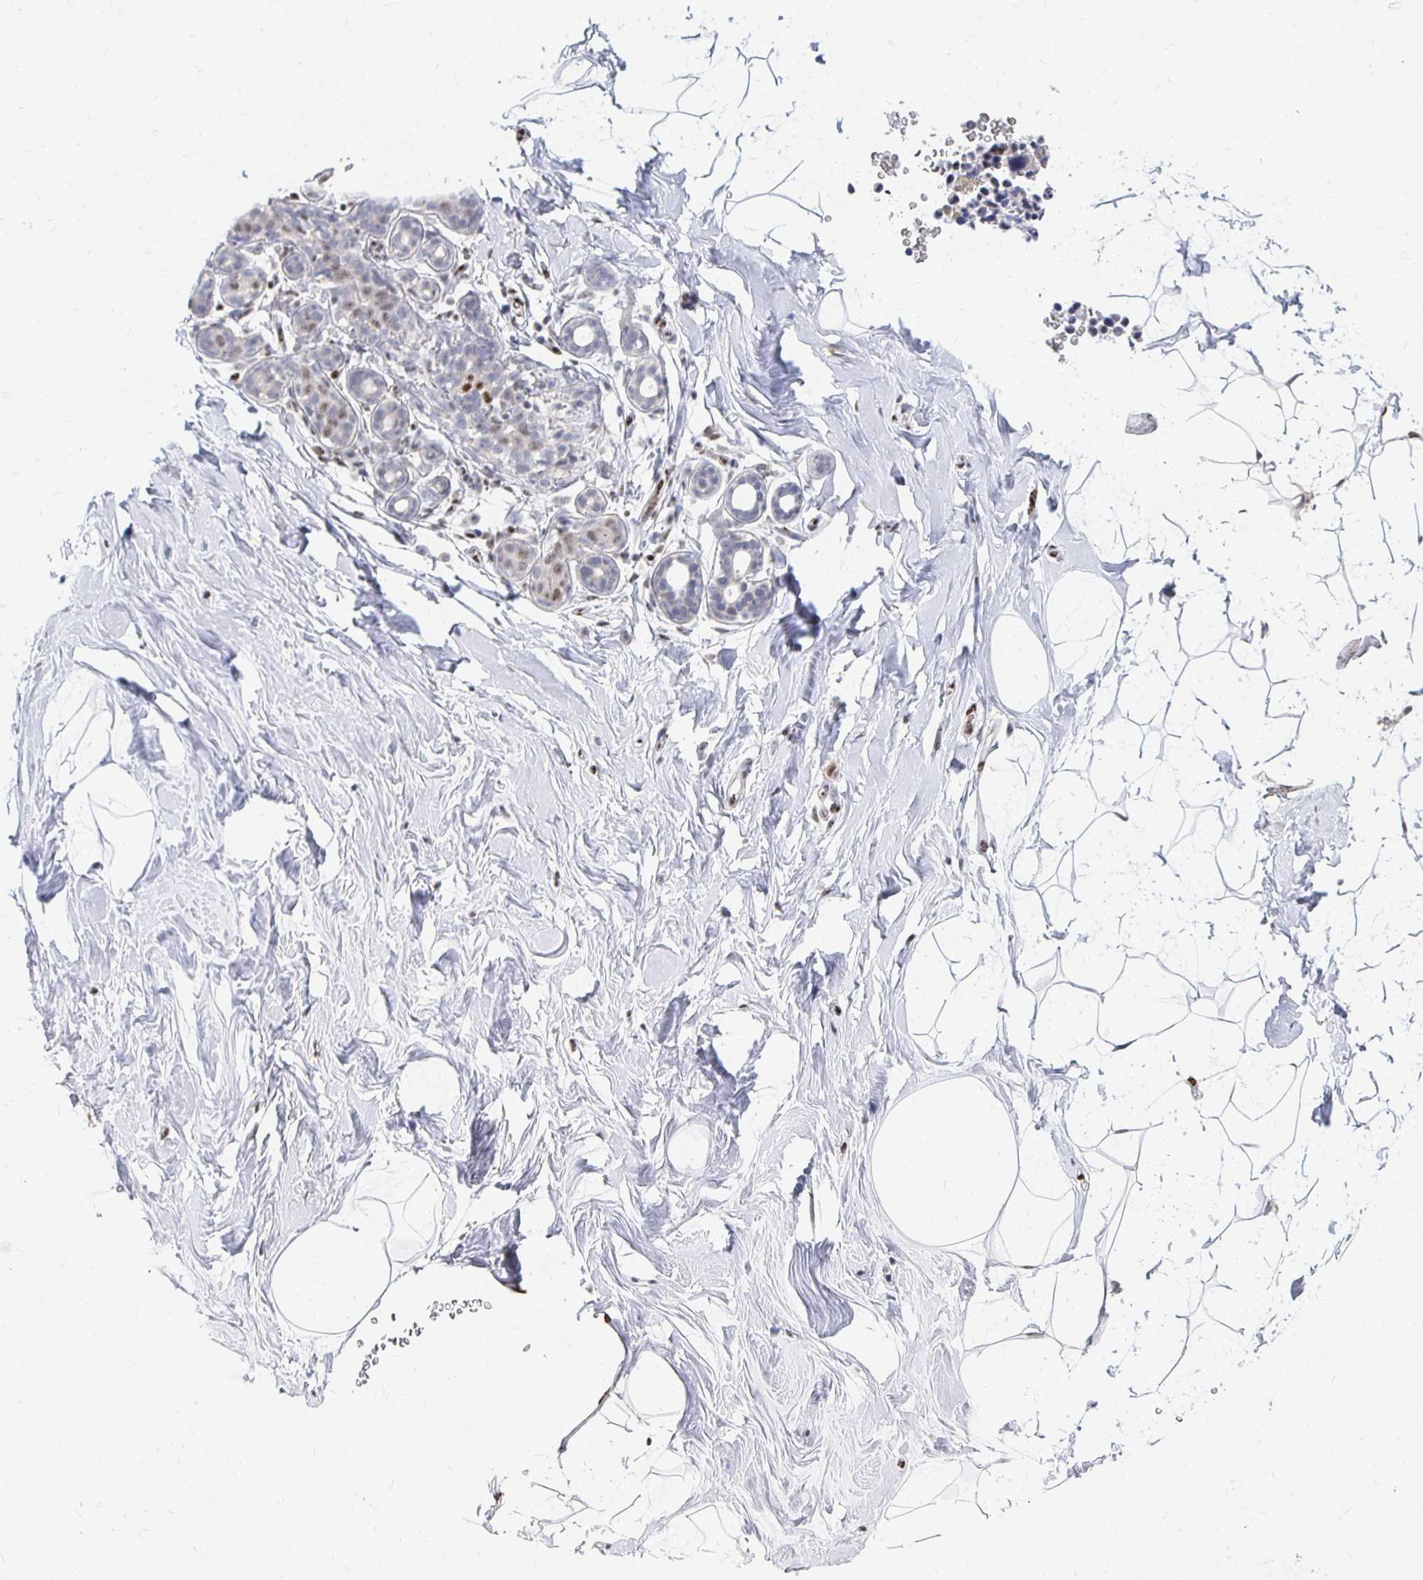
{"staining": {"intensity": "negative", "quantity": "none", "location": "none"}, "tissue": "breast", "cell_type": "Adipocytes", "image_type": "normal", "snomed": [{"axis": "morphology", "description": "Normal tissue, NOS"}, {"axis": "topography", "description": "Breast"}], "caption": "DAB (3,3'-diaminobenzidine) immunohistochemical staining of normal human breast demonstrates no significant expression in adipocytes.", "gene": "CLIC3", "patient": {"sex": "female", "age": 32}}